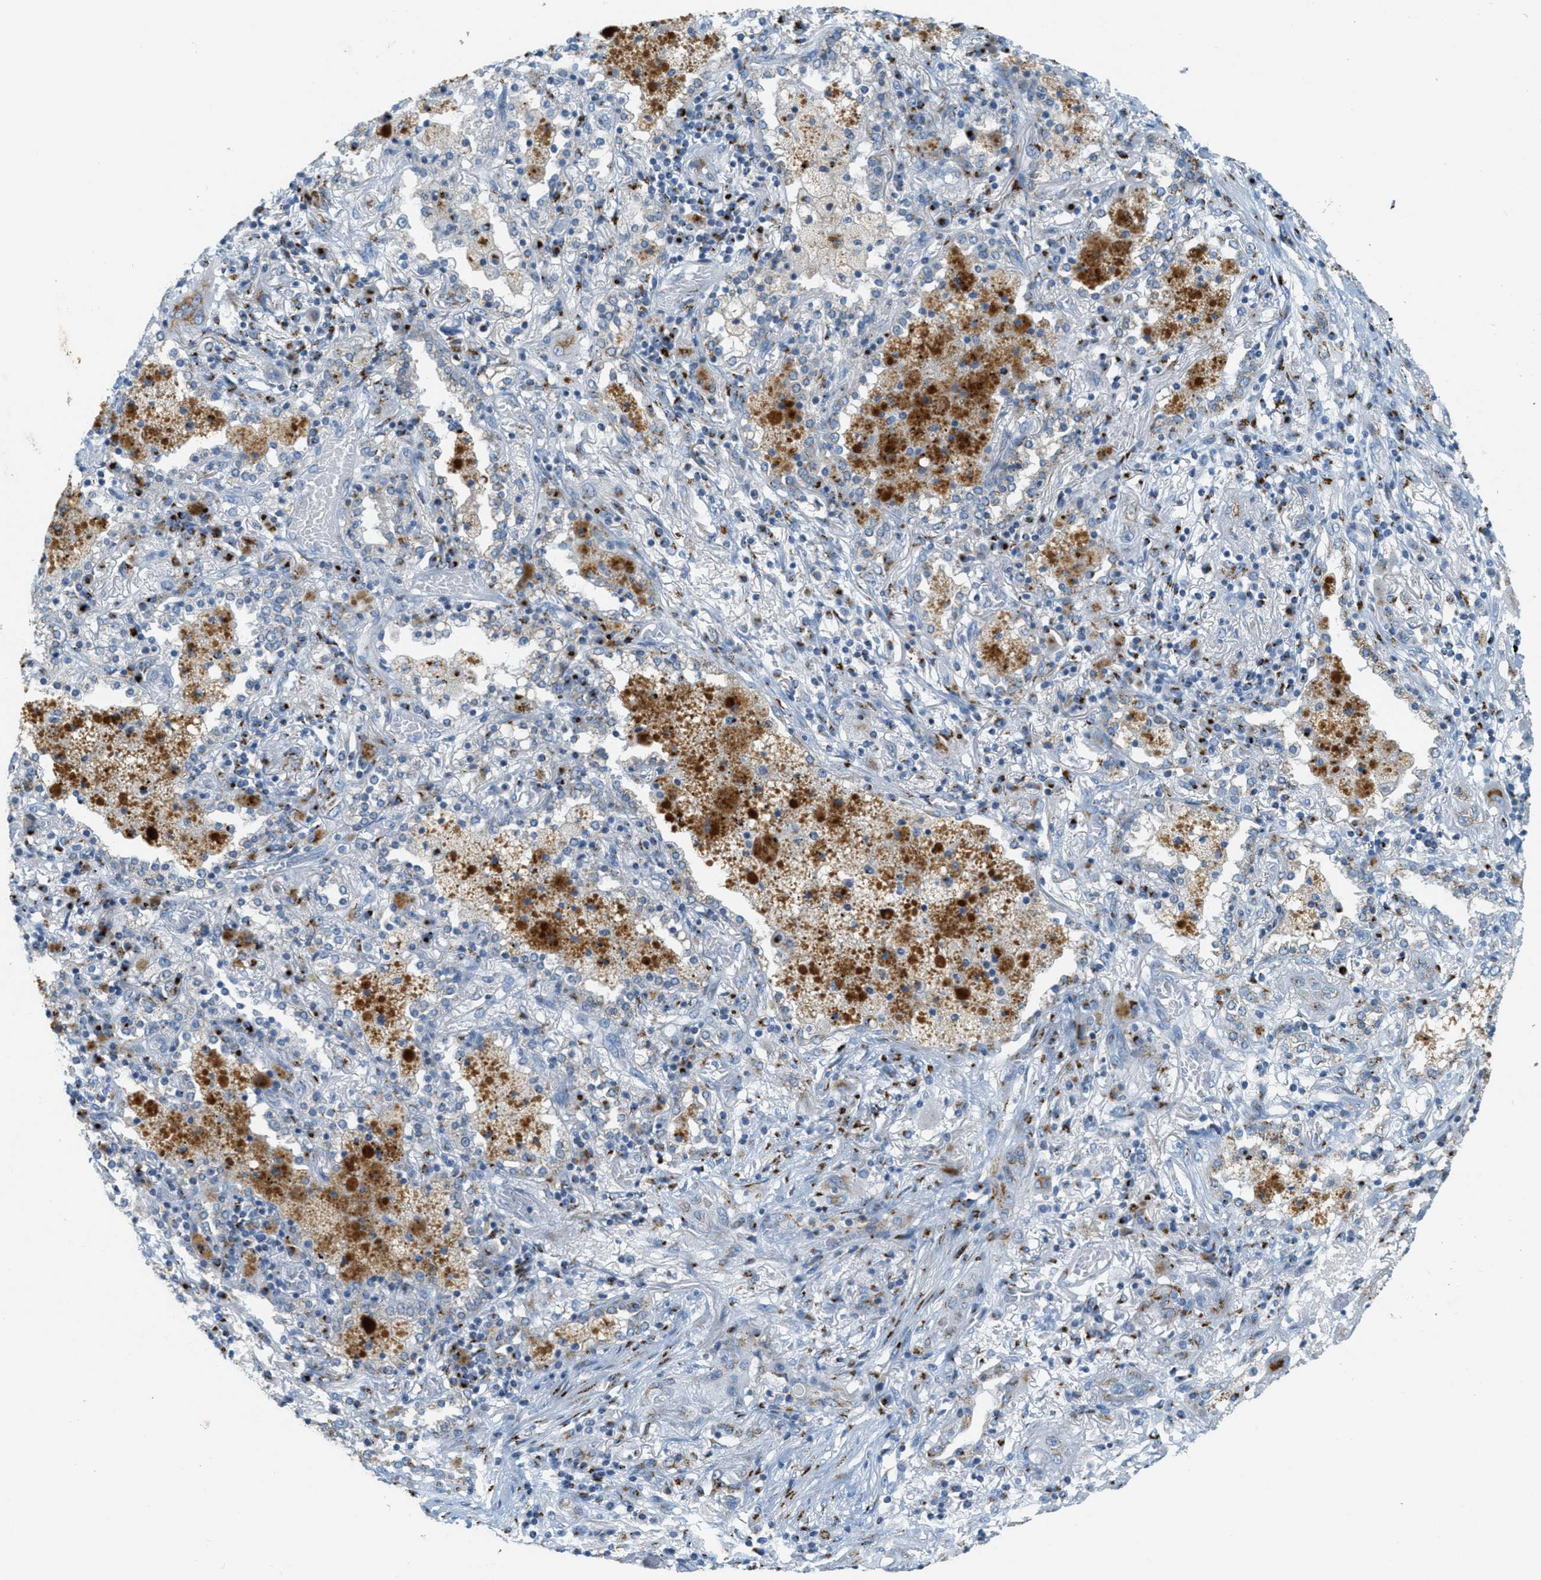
{"staining": {"intensity": "strong", "quantity": "<25%", "location": "cytoplasmic/membranous"}, "tissue": "lung cancer", "cell_type": "Tumor cells", "image_type": "cancer", "snomed": [{"axis": "morphology", "description": "Squamous cell carcinoma, NOS"}, {"axis": "topography", "description": "Lung"}], "caption": "Protein staining of lung cancer tissue shows strong cytoplasmic/membranous positivity in approximately <25% of tumor cells. Nuclei are stained in blue.", "gene": "ENTPD4", "patient": {"sex": "female", "age": 47}}